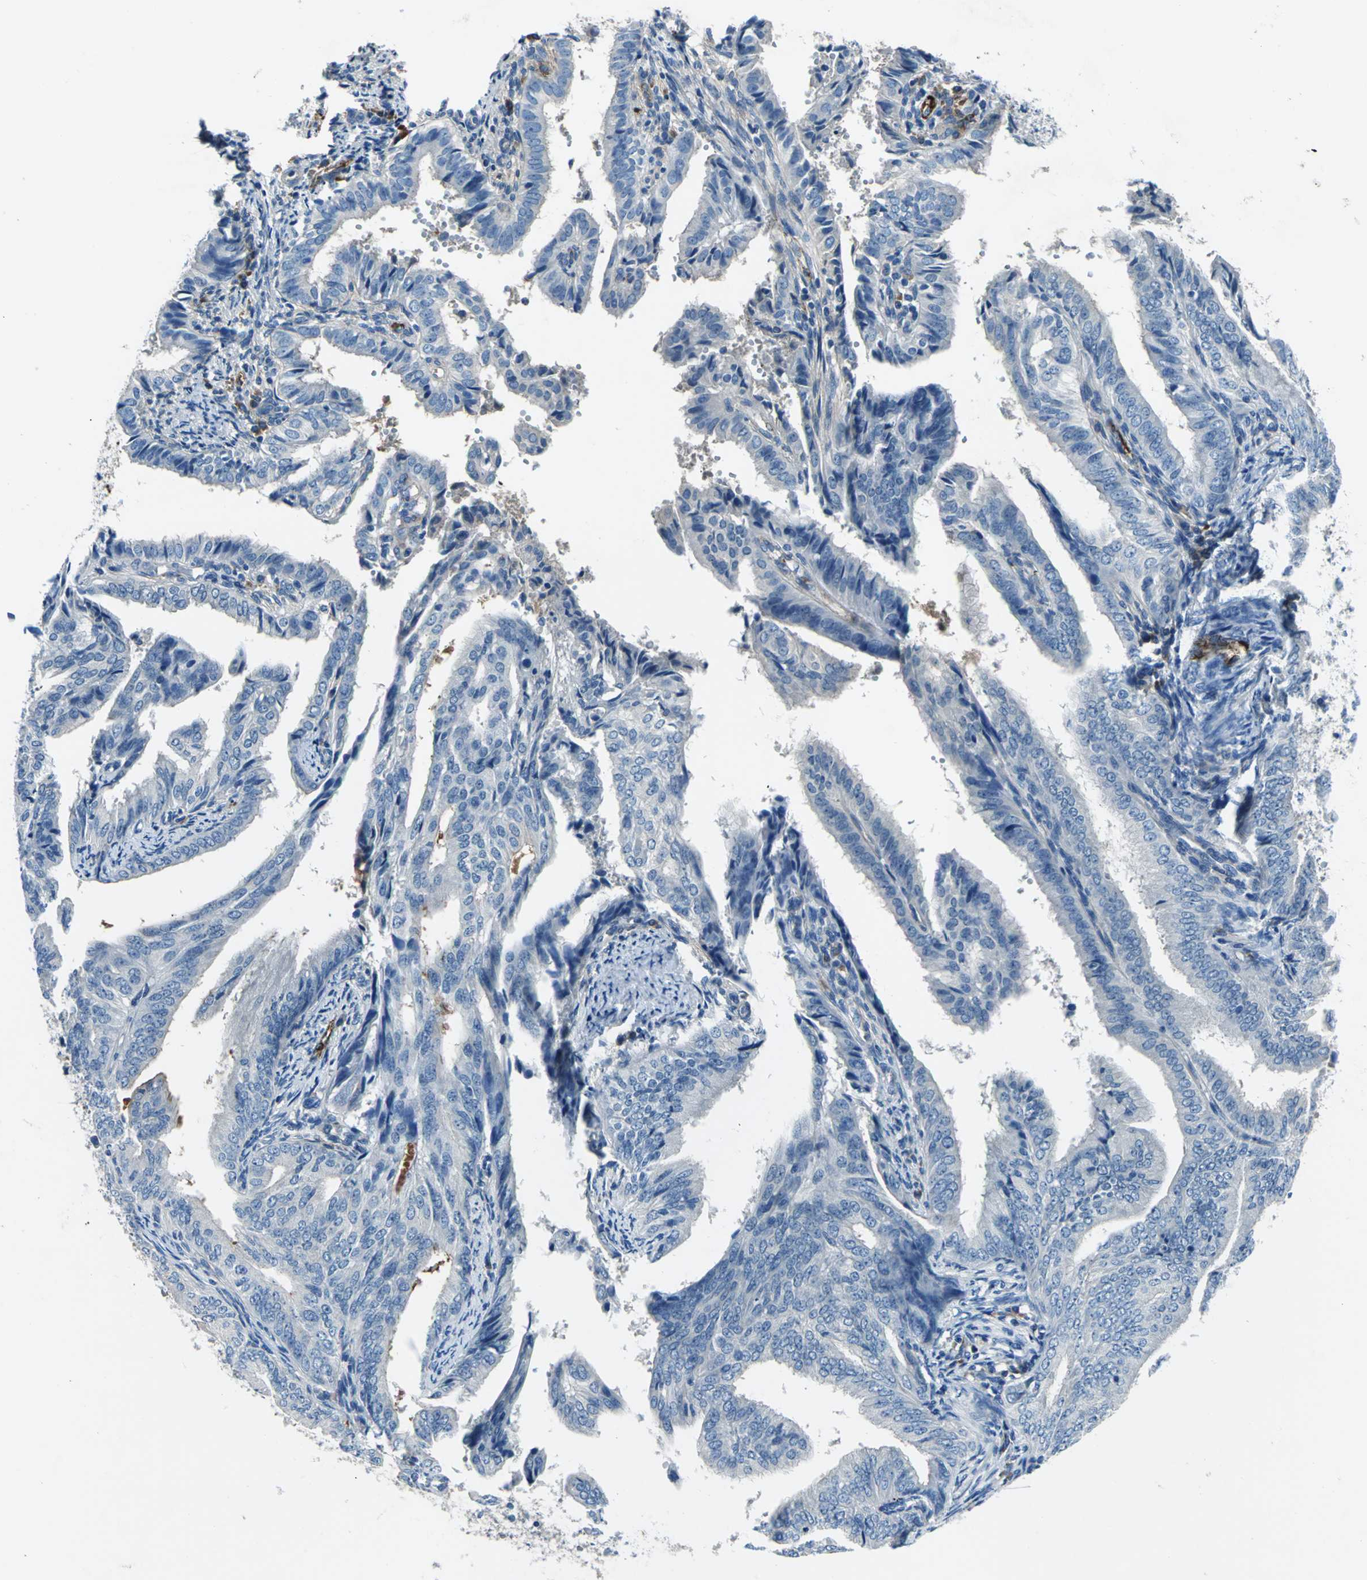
{"staining": {"intensity": "negative", "quantity": "none", "location": "none"}, "tissue": "endometrial cancer", "cell_type": "Tumor cells", "image_type": "cancer", "snomed": [{"axis": "morphology", "description": "Adenocarcinoma, NOS"}, {"axis": "topography", "description": "Endometrium"}], "caption": "Immunohistochemical staining of human endometrial cancer (adenocarcinoma) shows no significant expression in tumor cells. (Brightfield microscopy of DAB immunohistochemistry (IHC) at high magnification).", "gene": "SELP", "patient": {"sex": "female", "age": 58}}